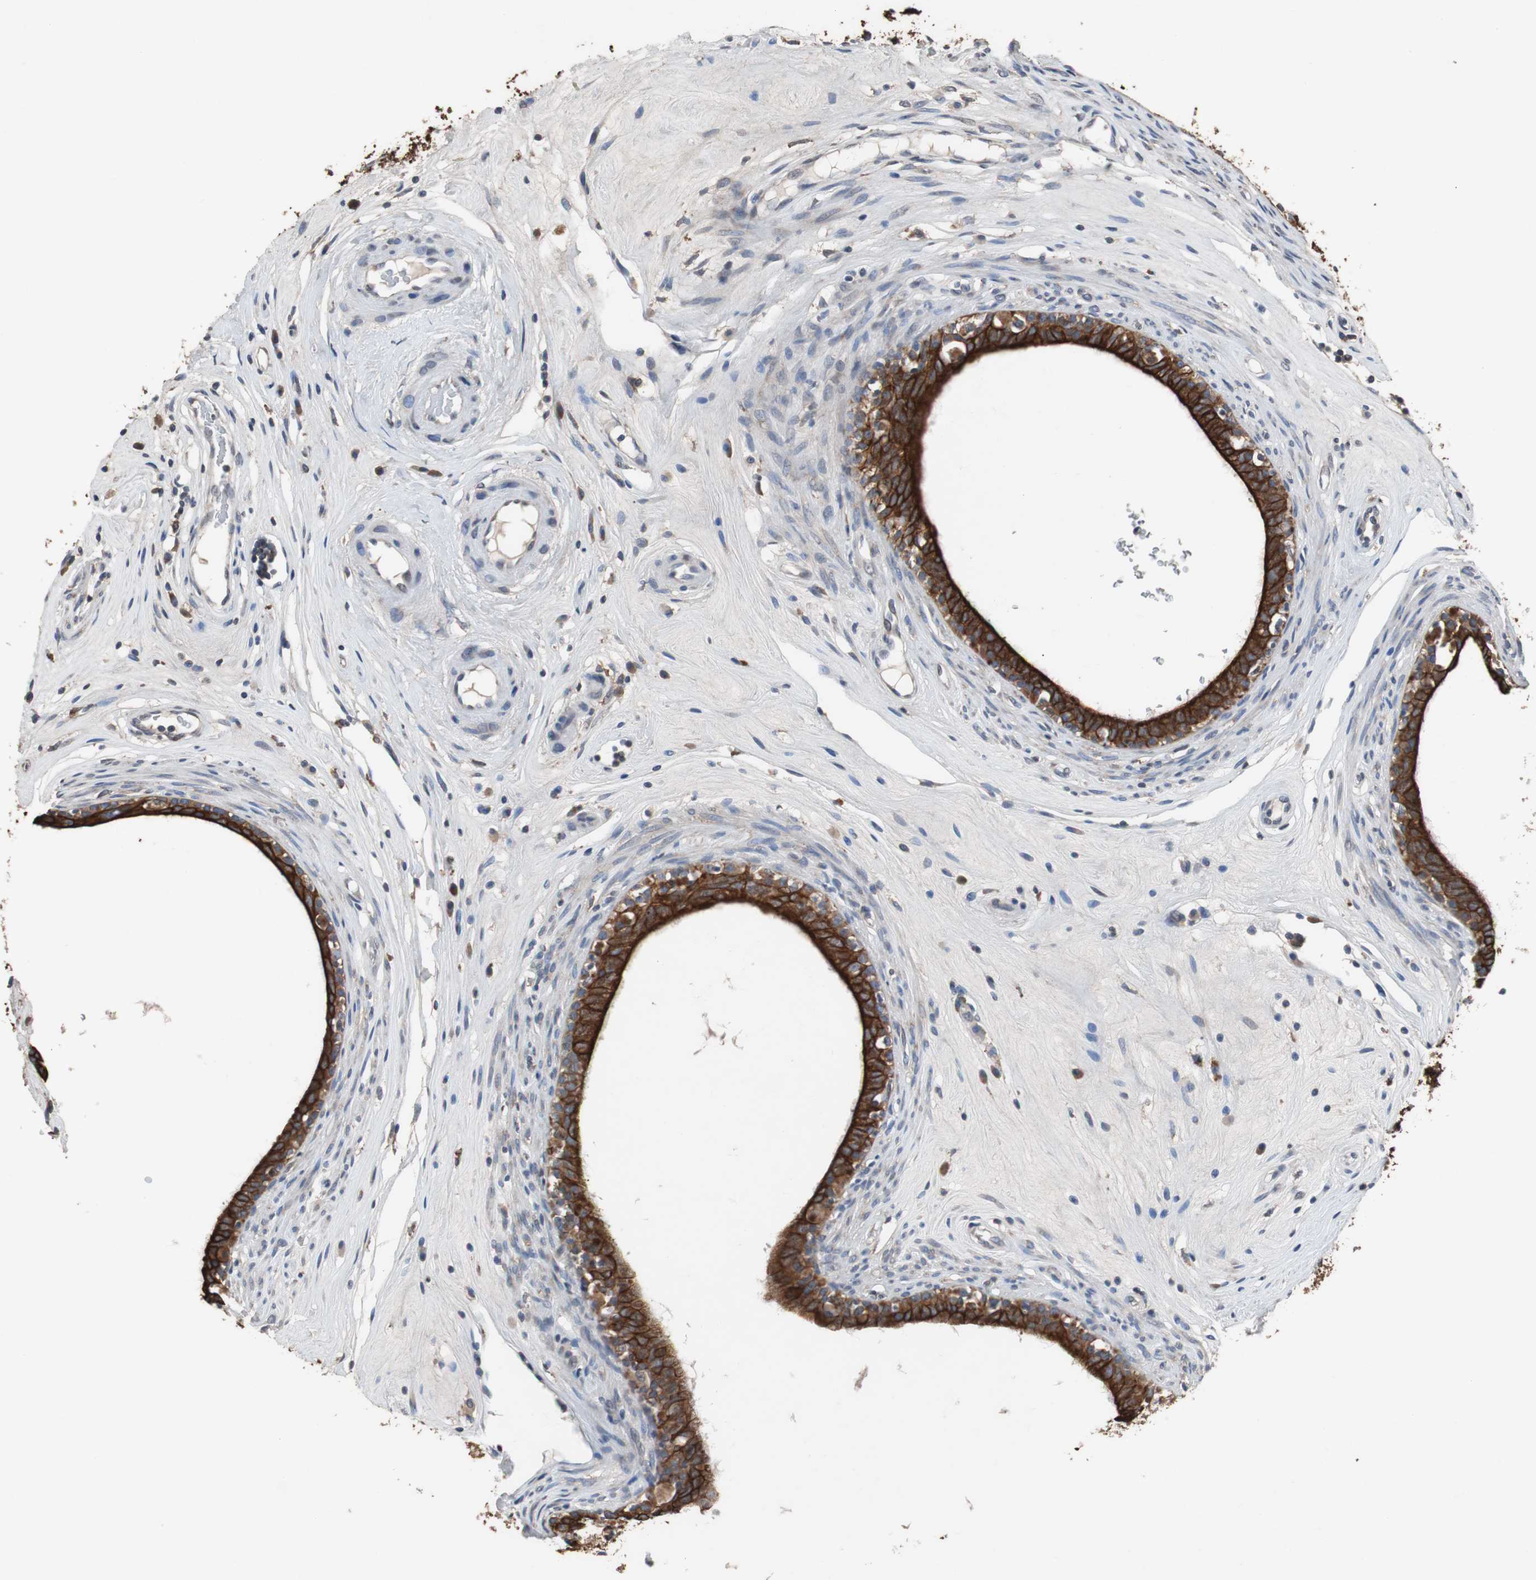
{"staining": {"intensity": "strong", "quantity": ">75%", "location": "cytoplasmic/membranous"}, "tissue": "epididymis", "cell_type": "Glandular cells", "image_type": "normal", "snomed": [{"axis": "morphology", "description": "Normal tissue, NOS"}, {"axis": "morphology", "description": "Inflammation, NOS"}, {"axis": "topography", "description": "Epididymis"}], "caption": "Immunohistochemical staining of benign epididymis displays >75% levels of strong cytoplasmic/membranous protein staining in approximately >75% of glandular cells. (IHC, brightfield microscopy, high magnification).", "gene": "USP10", "patient": {"sex": "male", "age": 84}}